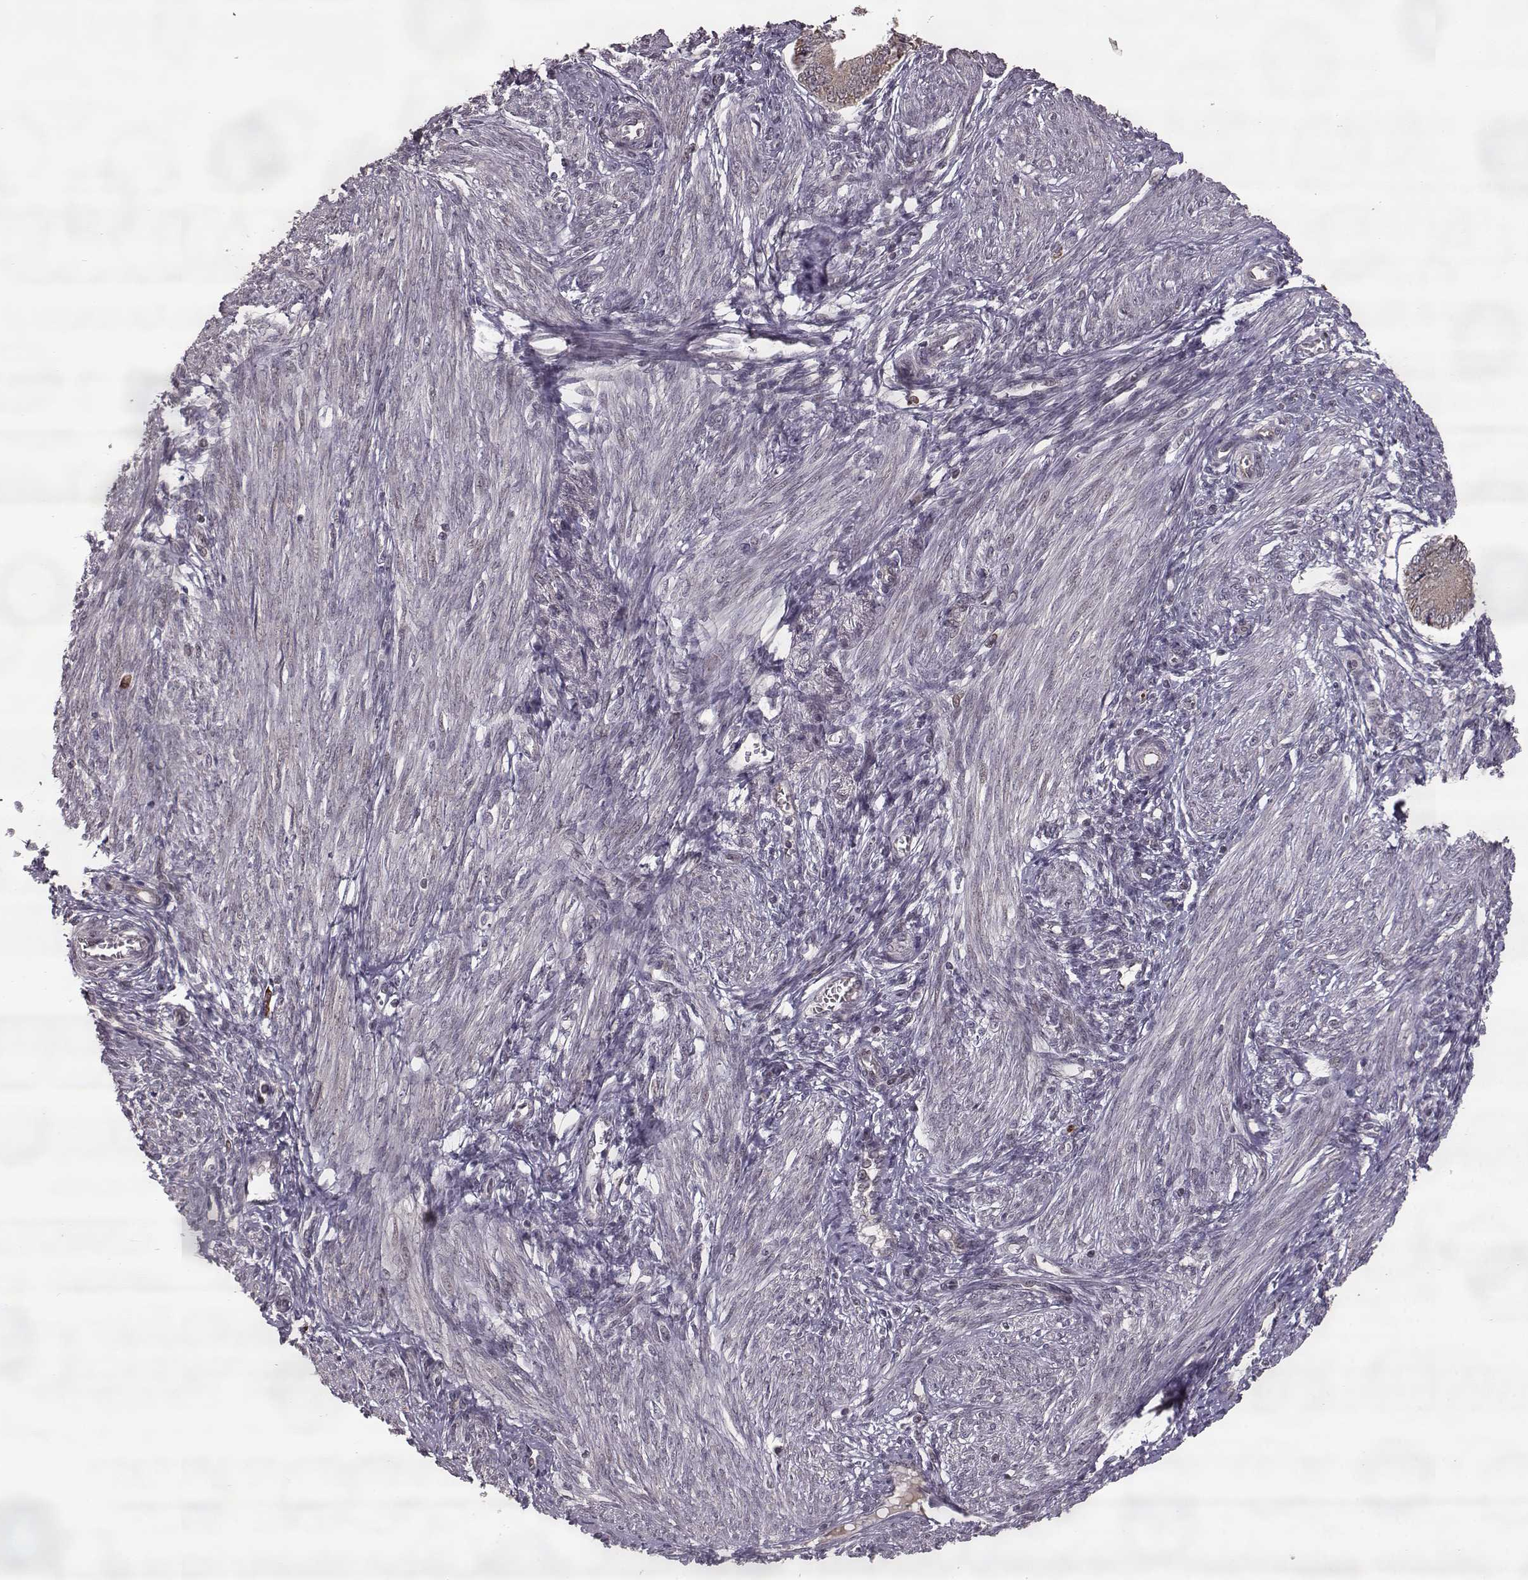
{"staining": {"intensity": "weak", "quantity": "<25%", "location": "cytoplasmic/membranous"}, "tissue": "endometrium", "cell_type": "Cells in endometrial stroma", "image_type": "normal", "snomed": [{"axis": "morphology", "description": "Normal tissue, NOS"}, {"axis": "topography", "description": "Endometrium"}], "caption": "DAB (3,3'-diaminobenzidine) immunohistochemical staining of benign human endometrium displays no significant staining in cells in endometrial stroma. Nuclei are stained in blue.", "gene": "ELOVL5", "patient": {"sex": "female", "age": 42}}